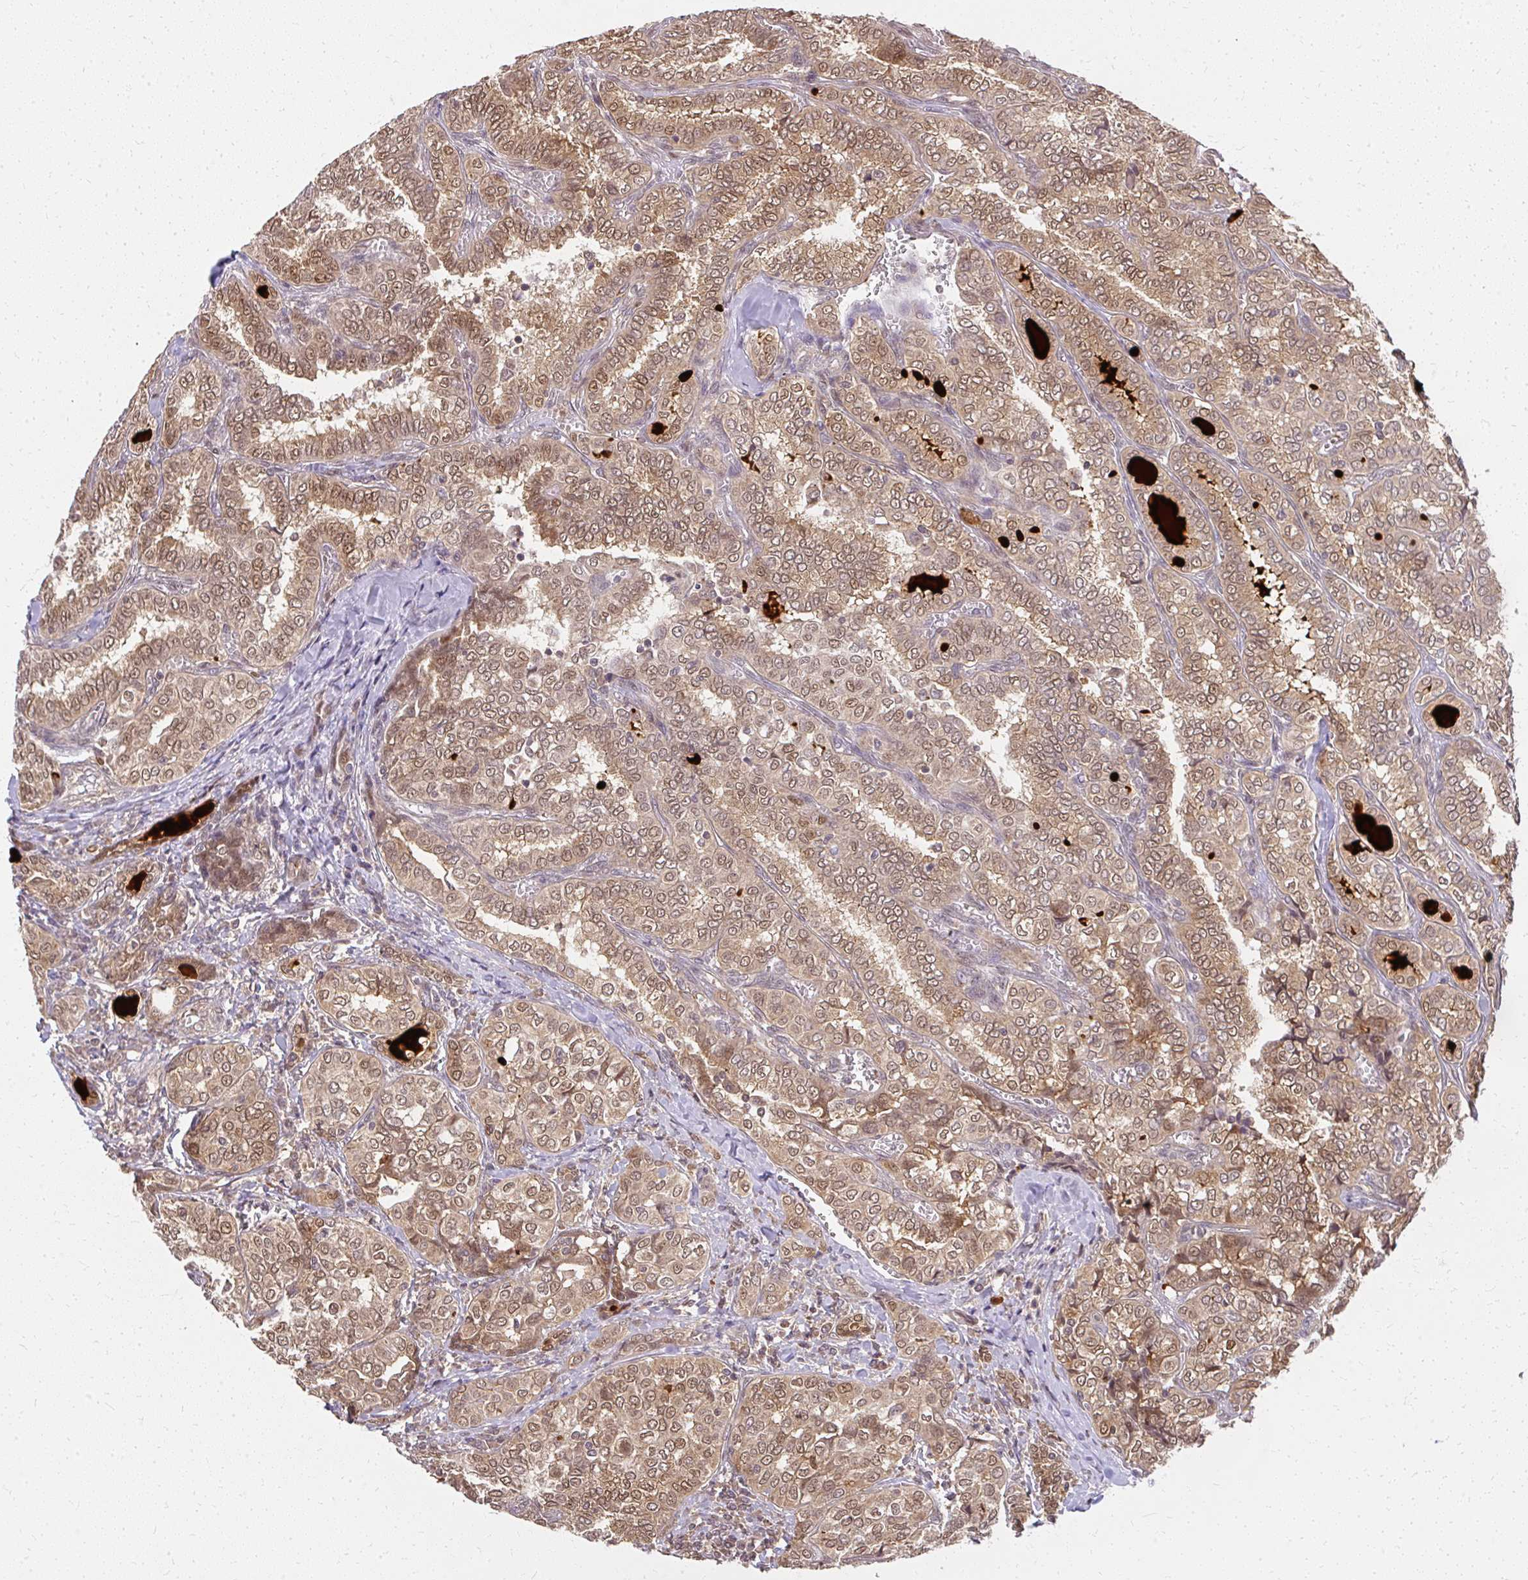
{"staining": {"intensity": "moderate", "quantity": ">75%", "location": "cytoplasmic/membranous,nuclear"}, "tissue": "thyroid cancer", "cell_type": "Tumor cells", "image_type": "cancer", "snomed": [{"axis": "morphology", "description": "Papillary adenocarcinoma, NOS"}, {"axis": "topography", "description": "Thyroid gland"}], "caption": "A brown stain labels moderate cytoplasmic/membranous and nuclear expression of a protein in human thyroid cancer tumor cells.", "gene": "LARS2", "patient": {"sex": "female", "age": 30}}